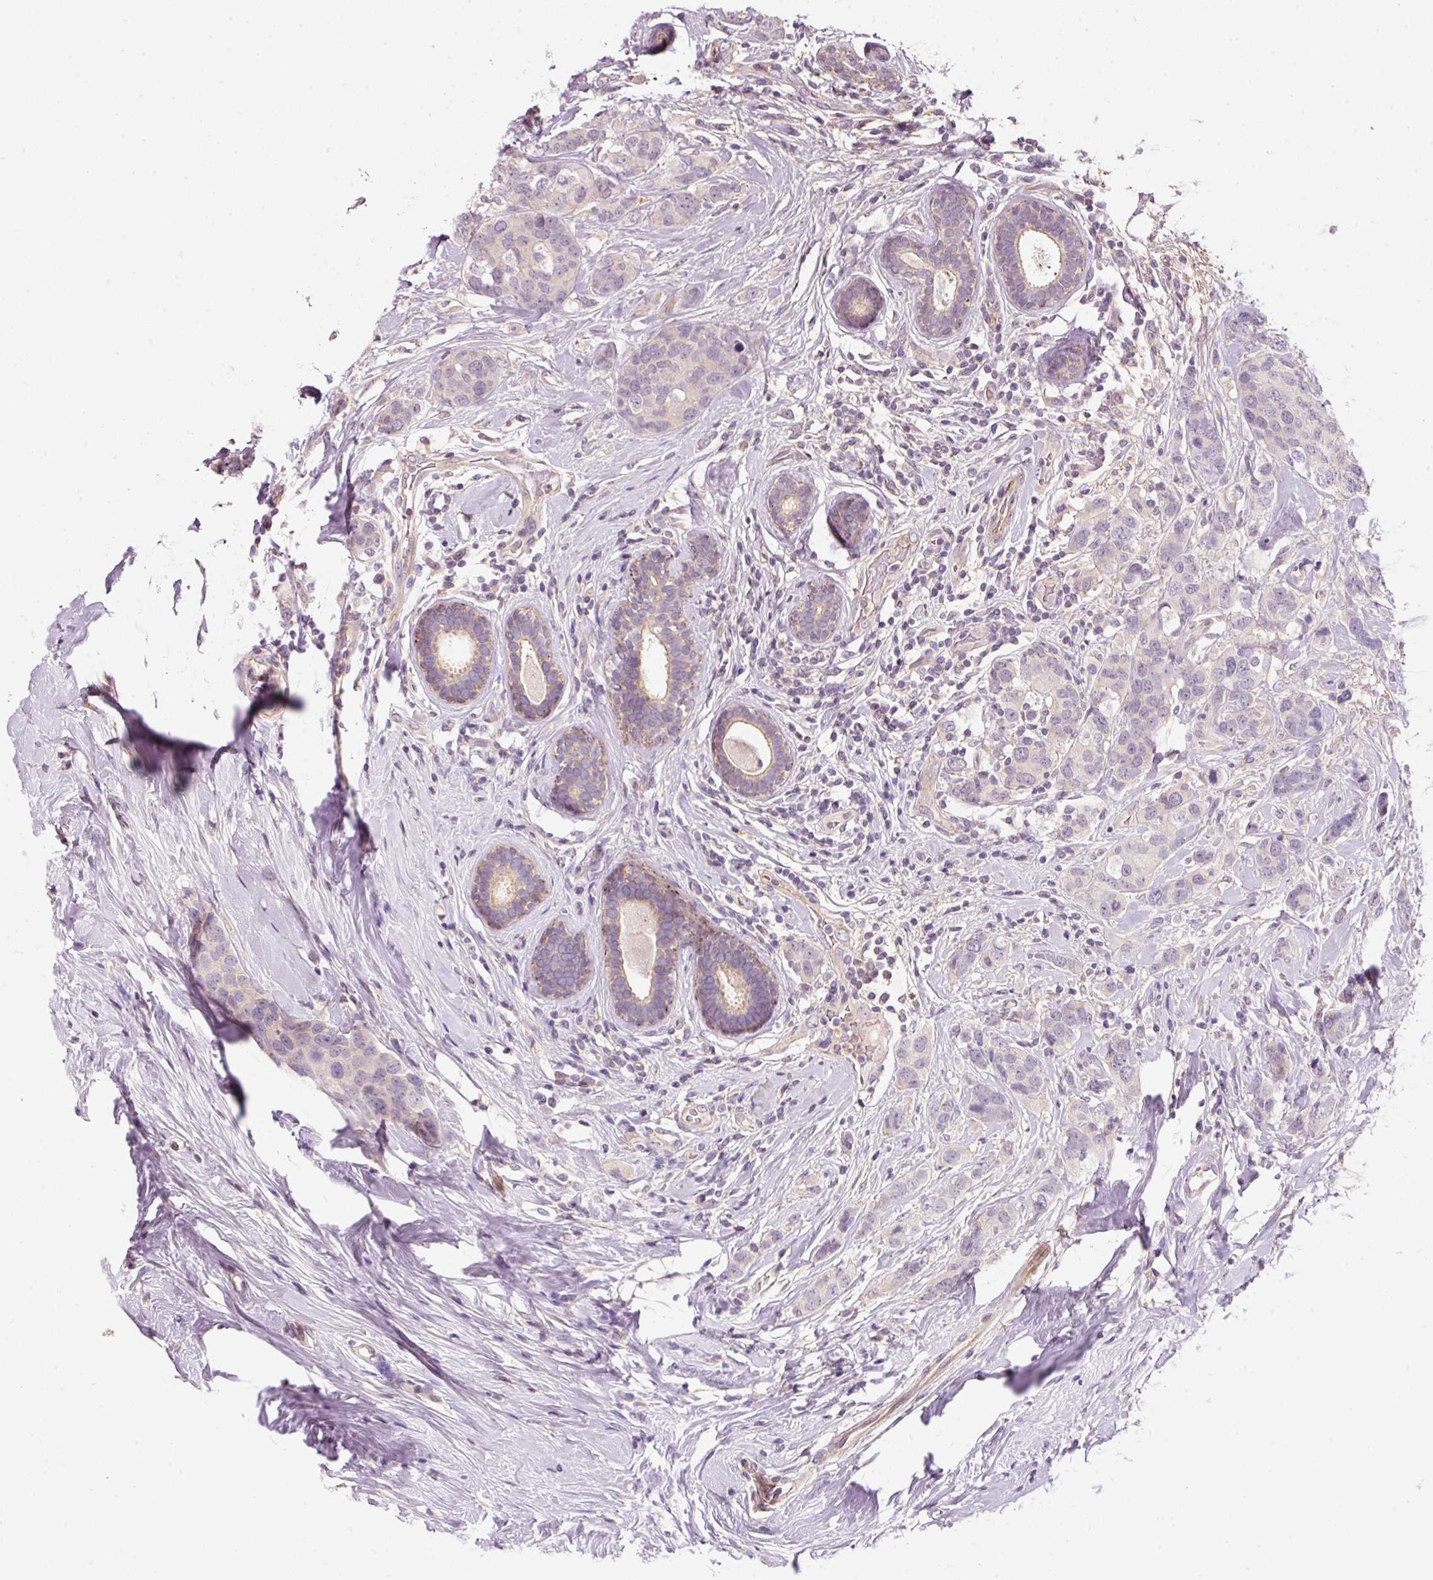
{"staining": {"intensity": "negative", "quantity": "none", "location": "none"}, "tissue": "breast cancer", "cell_type": "Tumor cells", "image_type": "cancer", "snomed": [{"axis": "morphology", "description": "Lobular carcinoma"}, {"axis": "topography", "description": "Breast"}], "caption": "DAB (3,3'-diaminobenzidine) immunohistochemical staining of breast cancer displays no significant staining in tumor cells.", "gene": "TIRAP", "patient": {"sex": "female", "age": 59}}